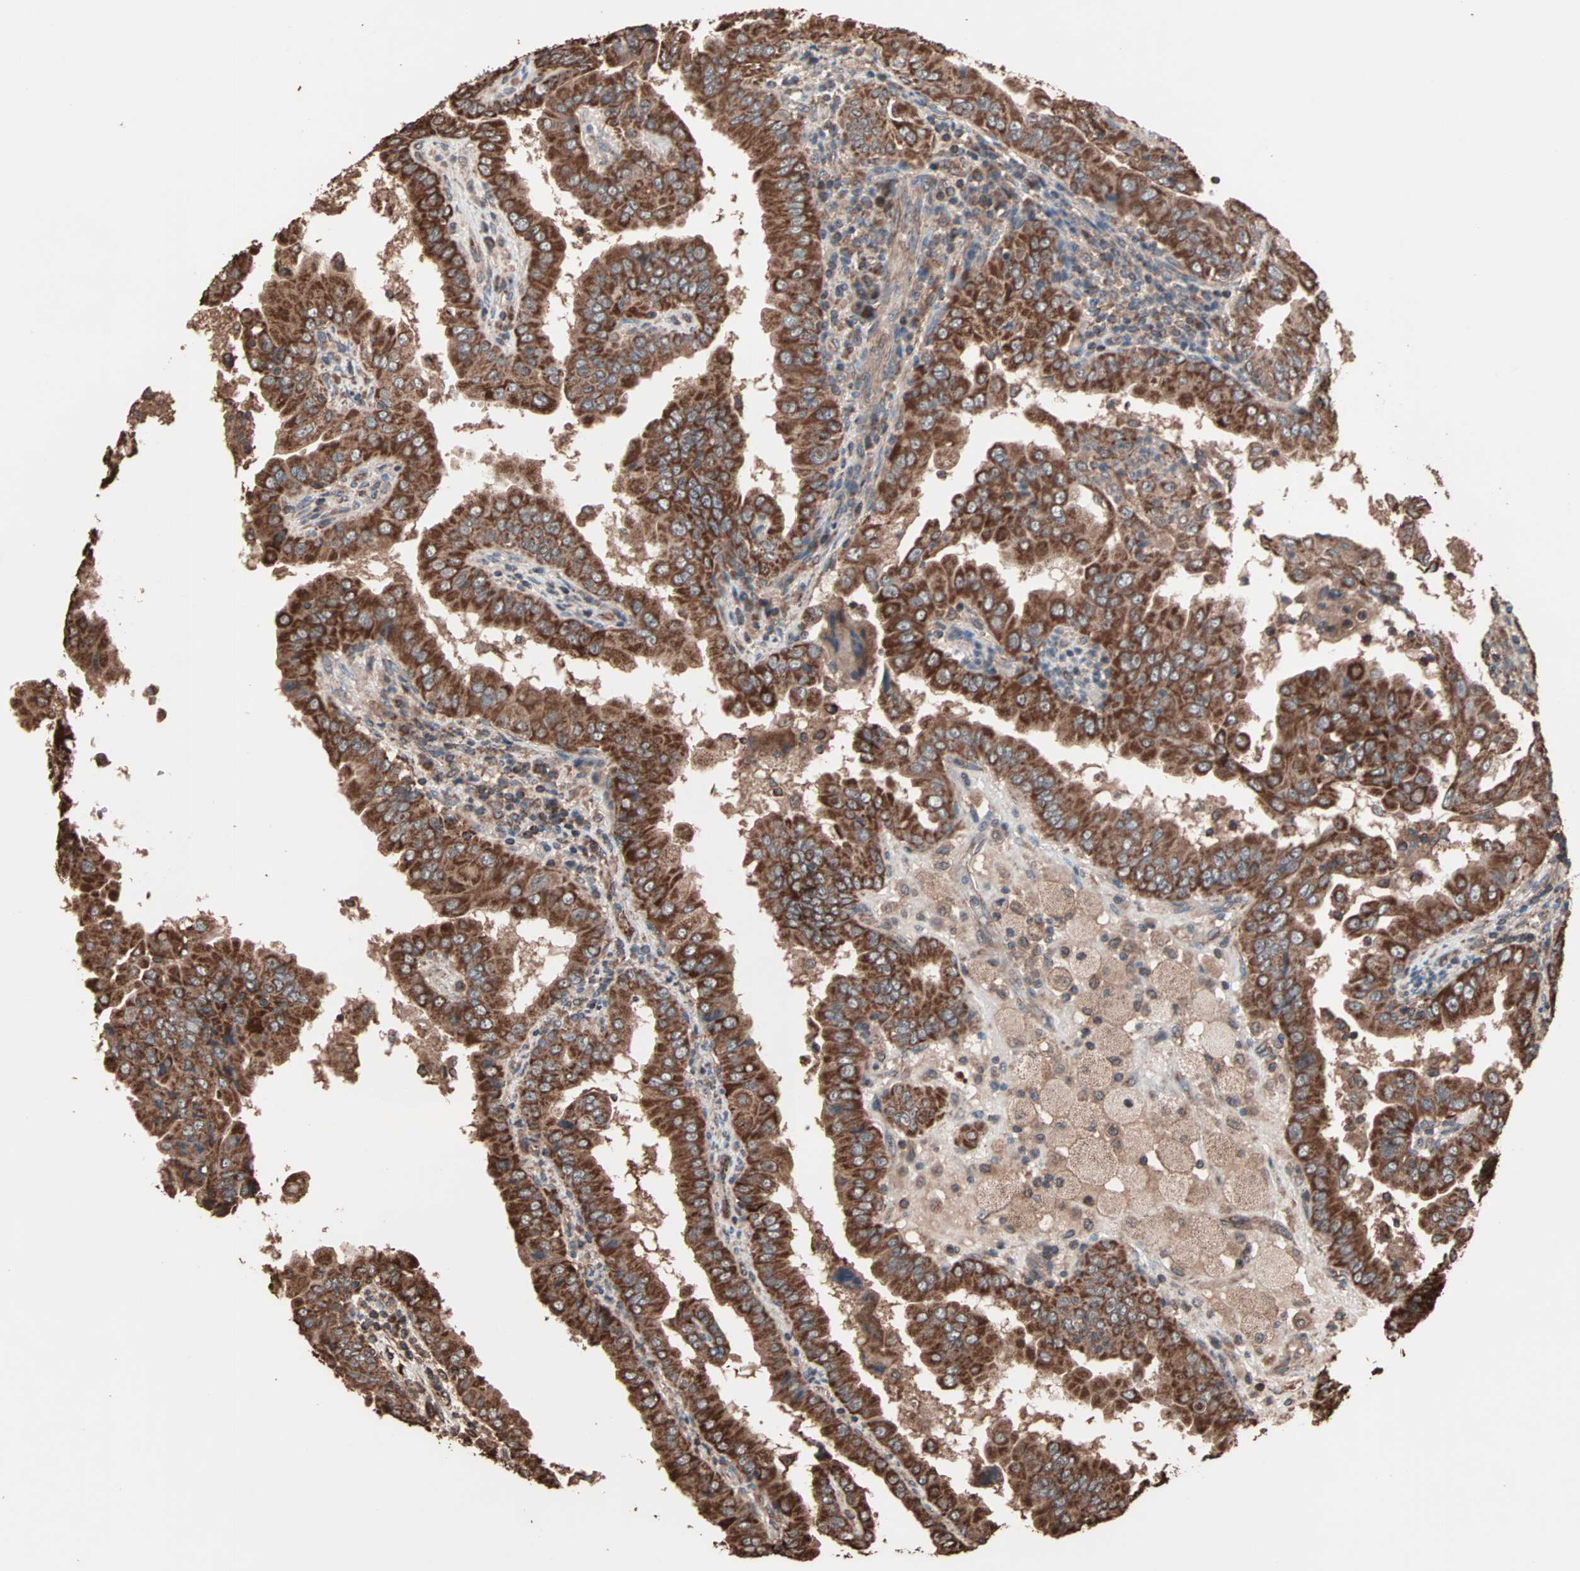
{"staining": {"intensity": "strong", "quantity": ">75%", "location": "cytoplasmic/membranous"}, "tissue": "thyroid cancer", "cell_type": "Tumor cells", "image_type": "cancer", "snomed": [{"axis": "morphology", "description": "Papillary adenocarcinoma, NOS"}, {"axis": "topography", "description": "Thyroid gland"}], "caption": "Immunohistochemistry (IHC) histopathology image of thyroid cancer stained for a protein (brown), which reveals high levels of strong cytoplasmic/membranous expression in approximately >75% of tumor cells.", "gene": "MRPL2", "patient": {"sex": "male", "age": 33}}